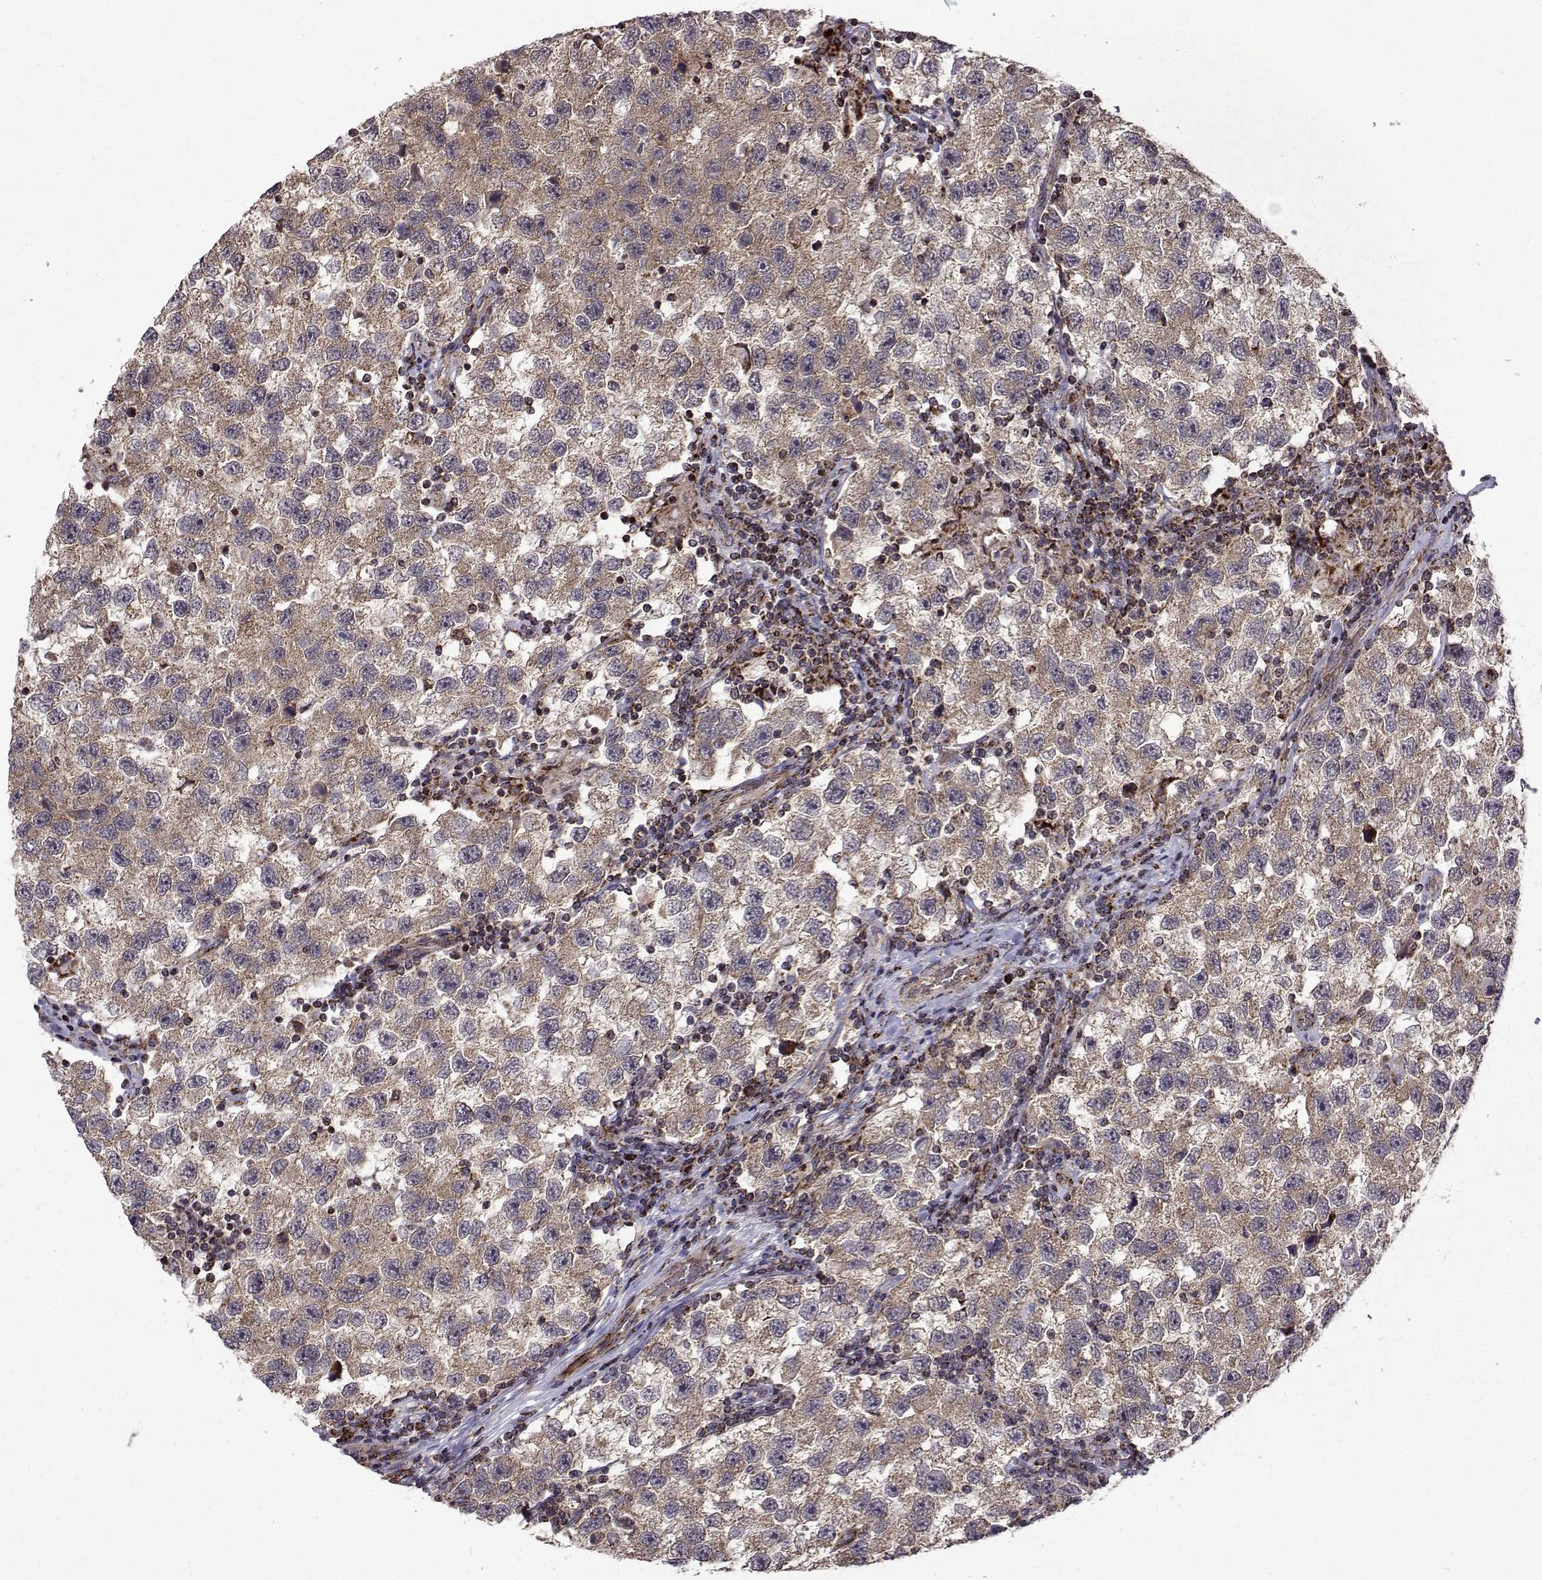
{"staining": {"intensity": "weak", "quantity": "25%-75%", "location": "cytoplasmic/membranous"}, "tissue": "testis cancer", "cell_type": "Tumor cells", "image_type": "cancer", "snomed": [{"axis": "morphology", "description": "Seminoma, NOS"}, {"axis": "topography", "description": "Testis"}], "caption": "Immunohistochemistry histopathology image of neoplastic tissue: testis cancer stained using immunohistochemistry exhibits low levels of weak protein expression localized specifically in the cytoplasmic/membranous of tumor cells, appearing as a cytoplasmic/membranous brown color.", "gene": "TAB2", "patient": {"sex": "male", "age": 26}}